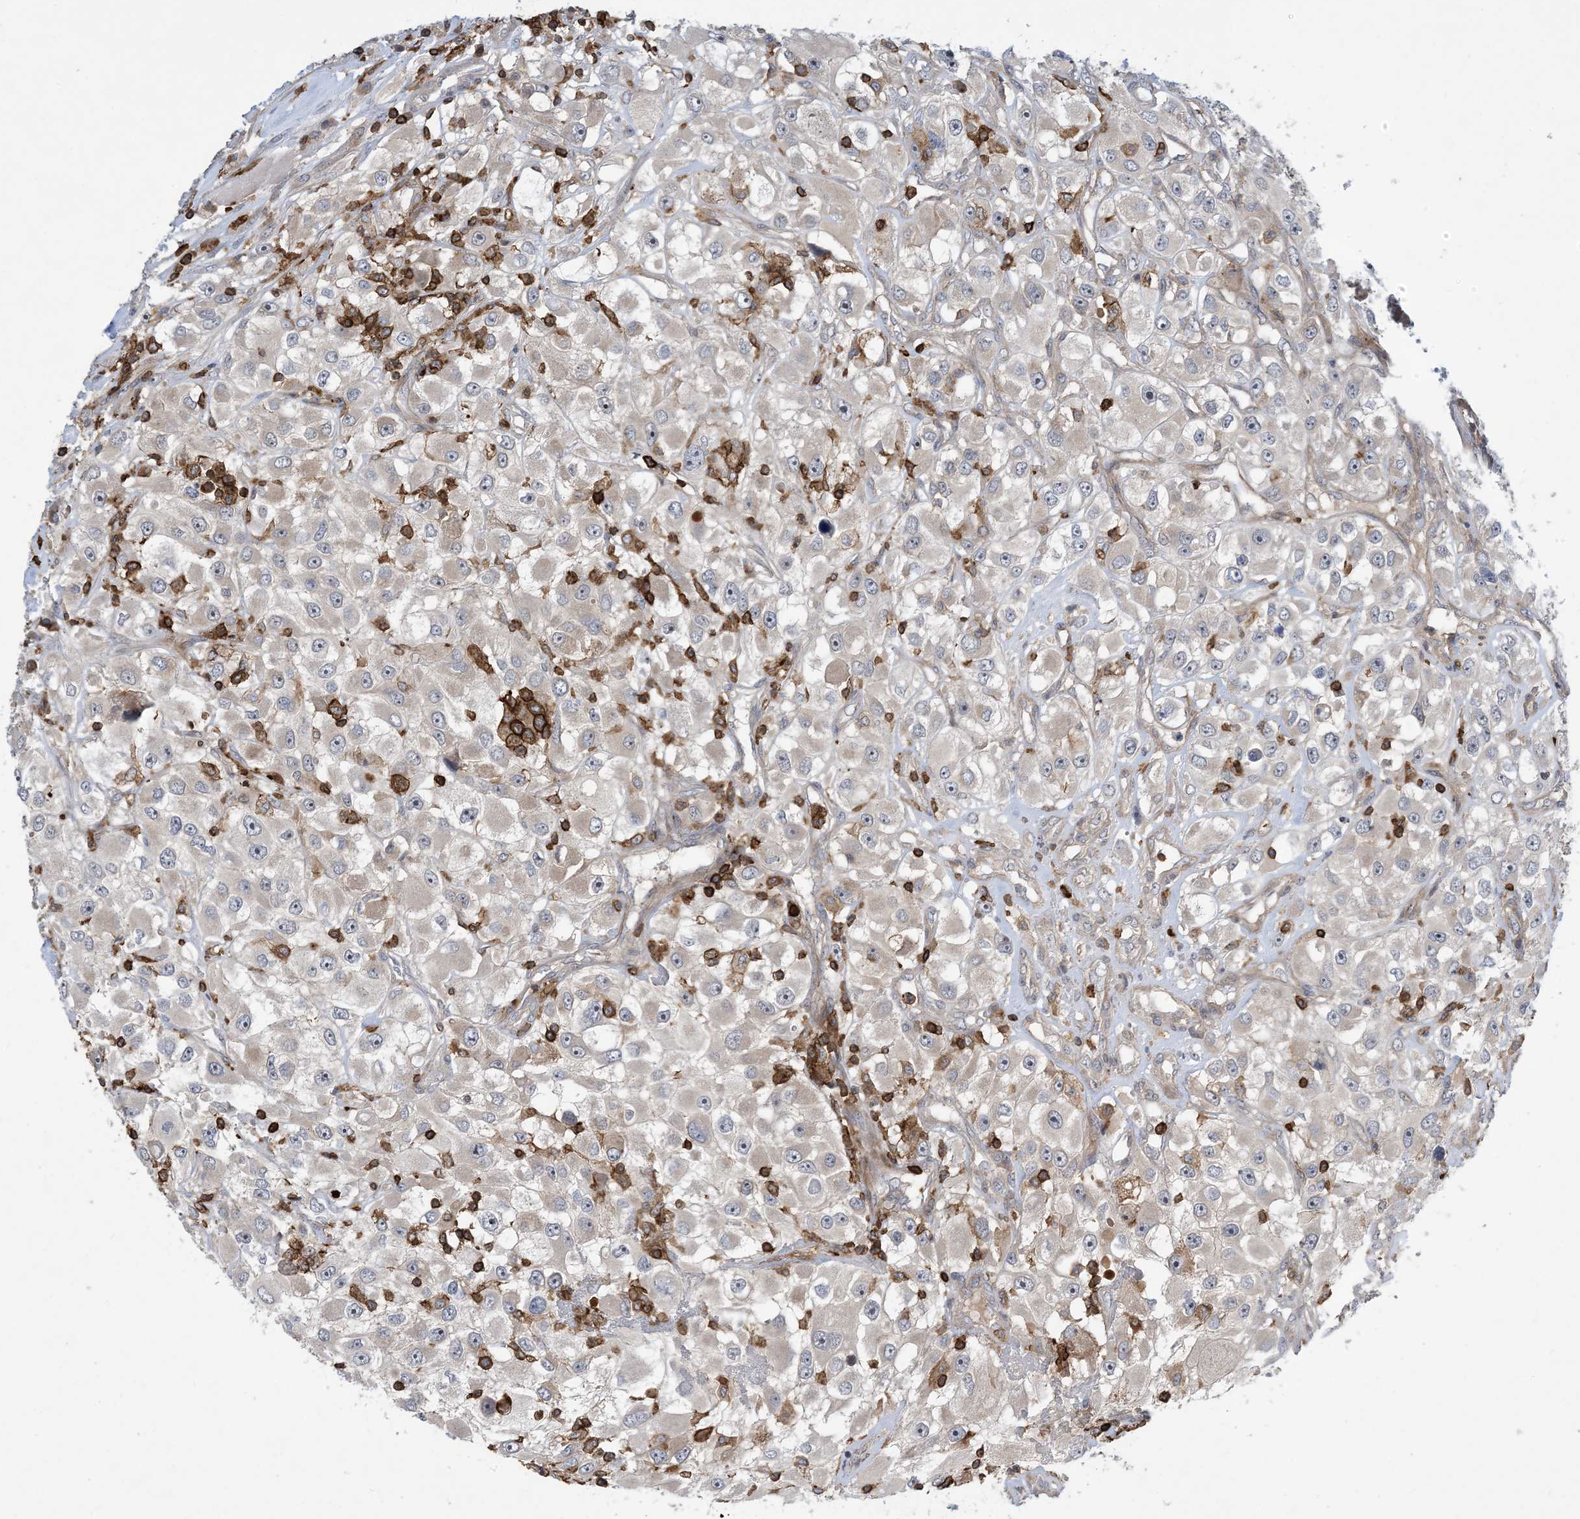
{"staining": {"intensity": "negative", "quantity": "none", "location": "none"}, "tissue": "renal cancer", "cell_type": "Tumor cells", "image_type": "cancer", "snomed": [{"axis": "morphology", "description": "Adenocarcinoma, NOS"}, {"axis": "topography", "description": "Kidney"}], "caption": "Tumor cells are negative for protein expression in human adenocarcinoma (renal).", "gene": "AK9", "patient": {"sex": "female", "age": 52}}